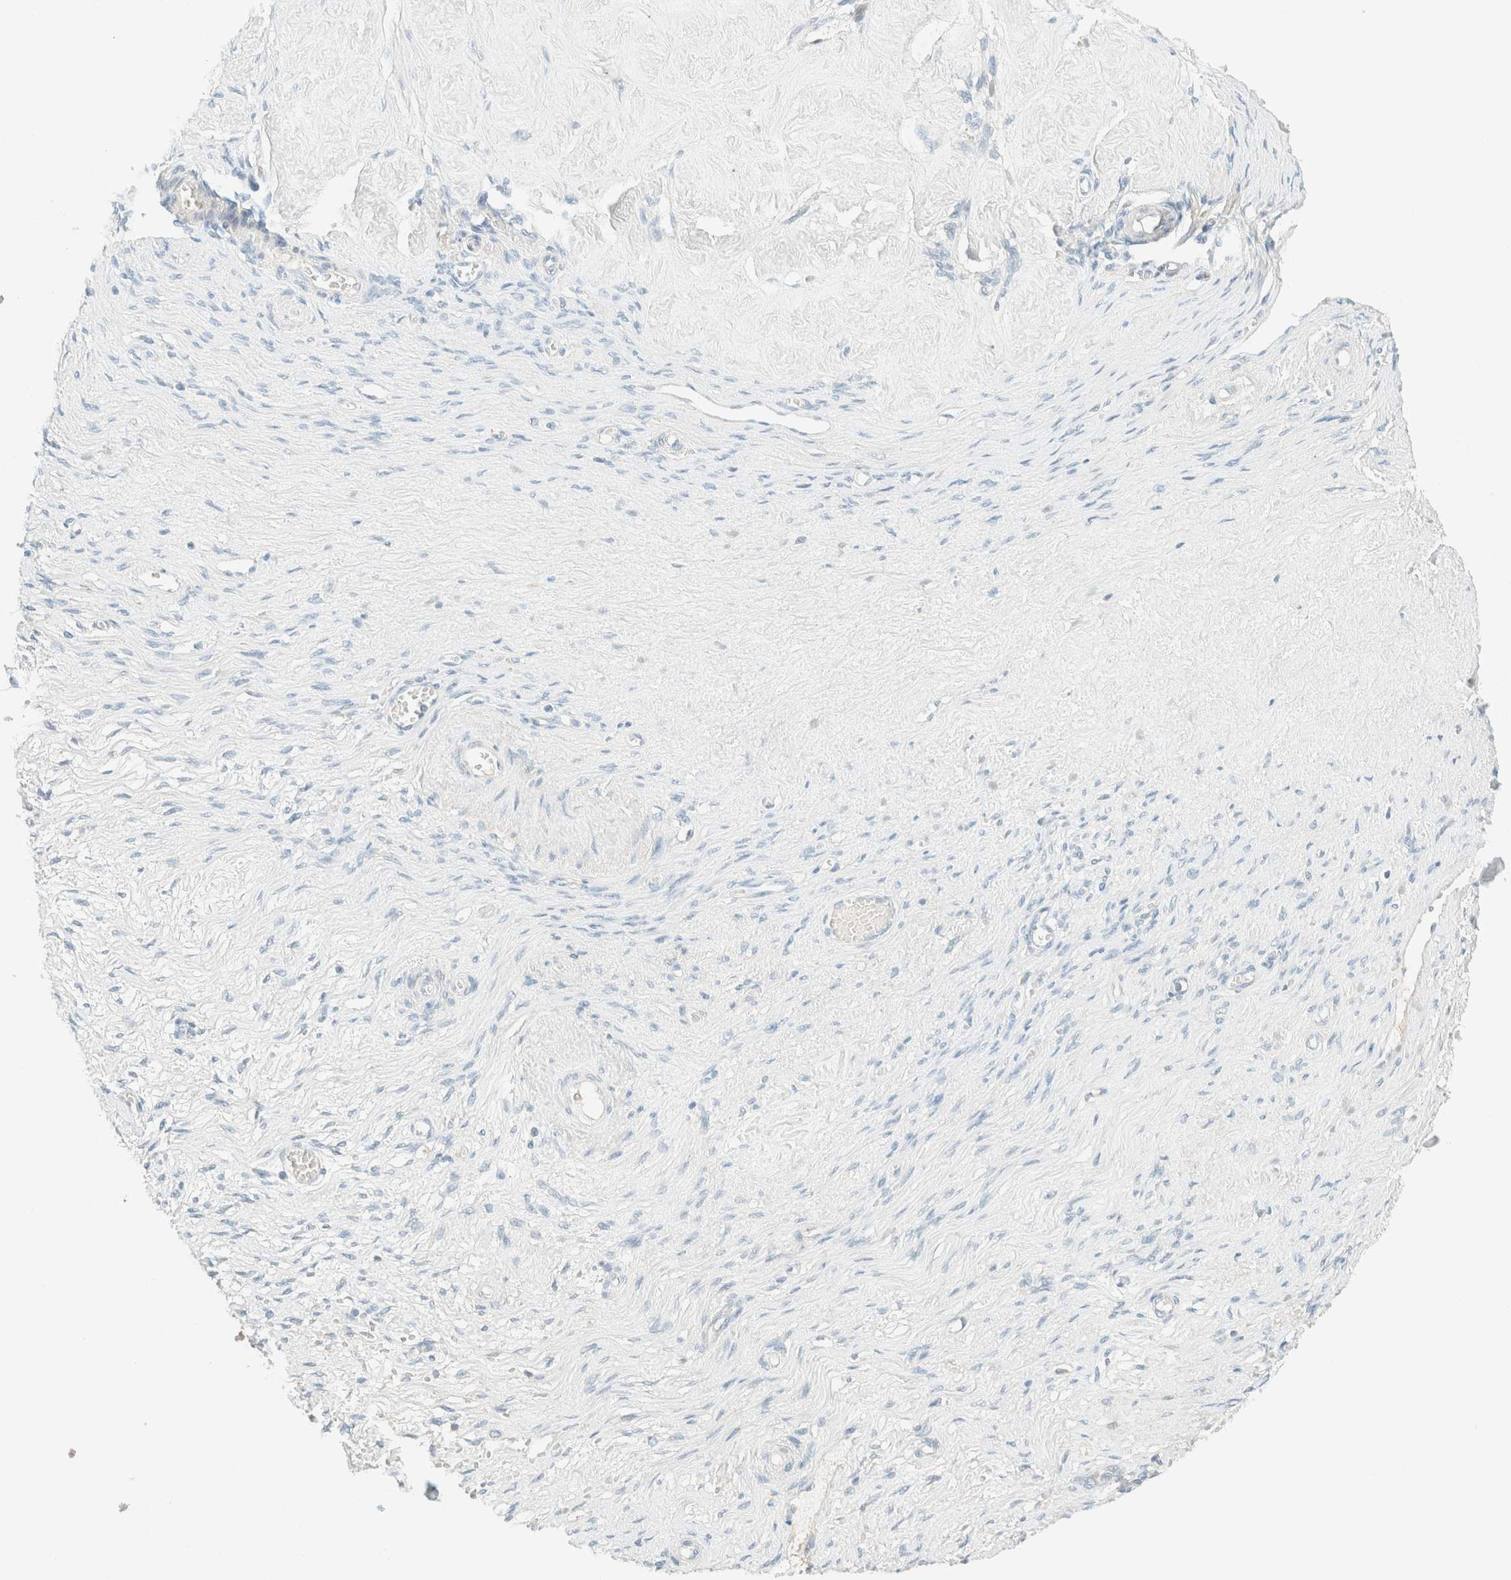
{"staining": {"intensity": "negative", "quantity": "none", "location": "none"}, "tissue": "adipose tissue", "cell_type": "Adipocytes", "image_type": "normal", "snomed": [{"axis": "morphology", "description": "Normal tissue, NOS"}, {"axis": "topography", "description": "Vascular tissue"}, {"axis": "topography", "description": "Fallopian tube"}, {"axis": "topography", "description": "Ovary"}], "caption": "High power microscopy histopathology image of an IHC histopathology image of benign adipose tissue, revealing no significant expression in adipocytes. (DAB immunohistochemistry visualized using brightfield microscopy, high magnification).", "gene": "GPA33", "patient": {"sex": "female", "age": 67}}